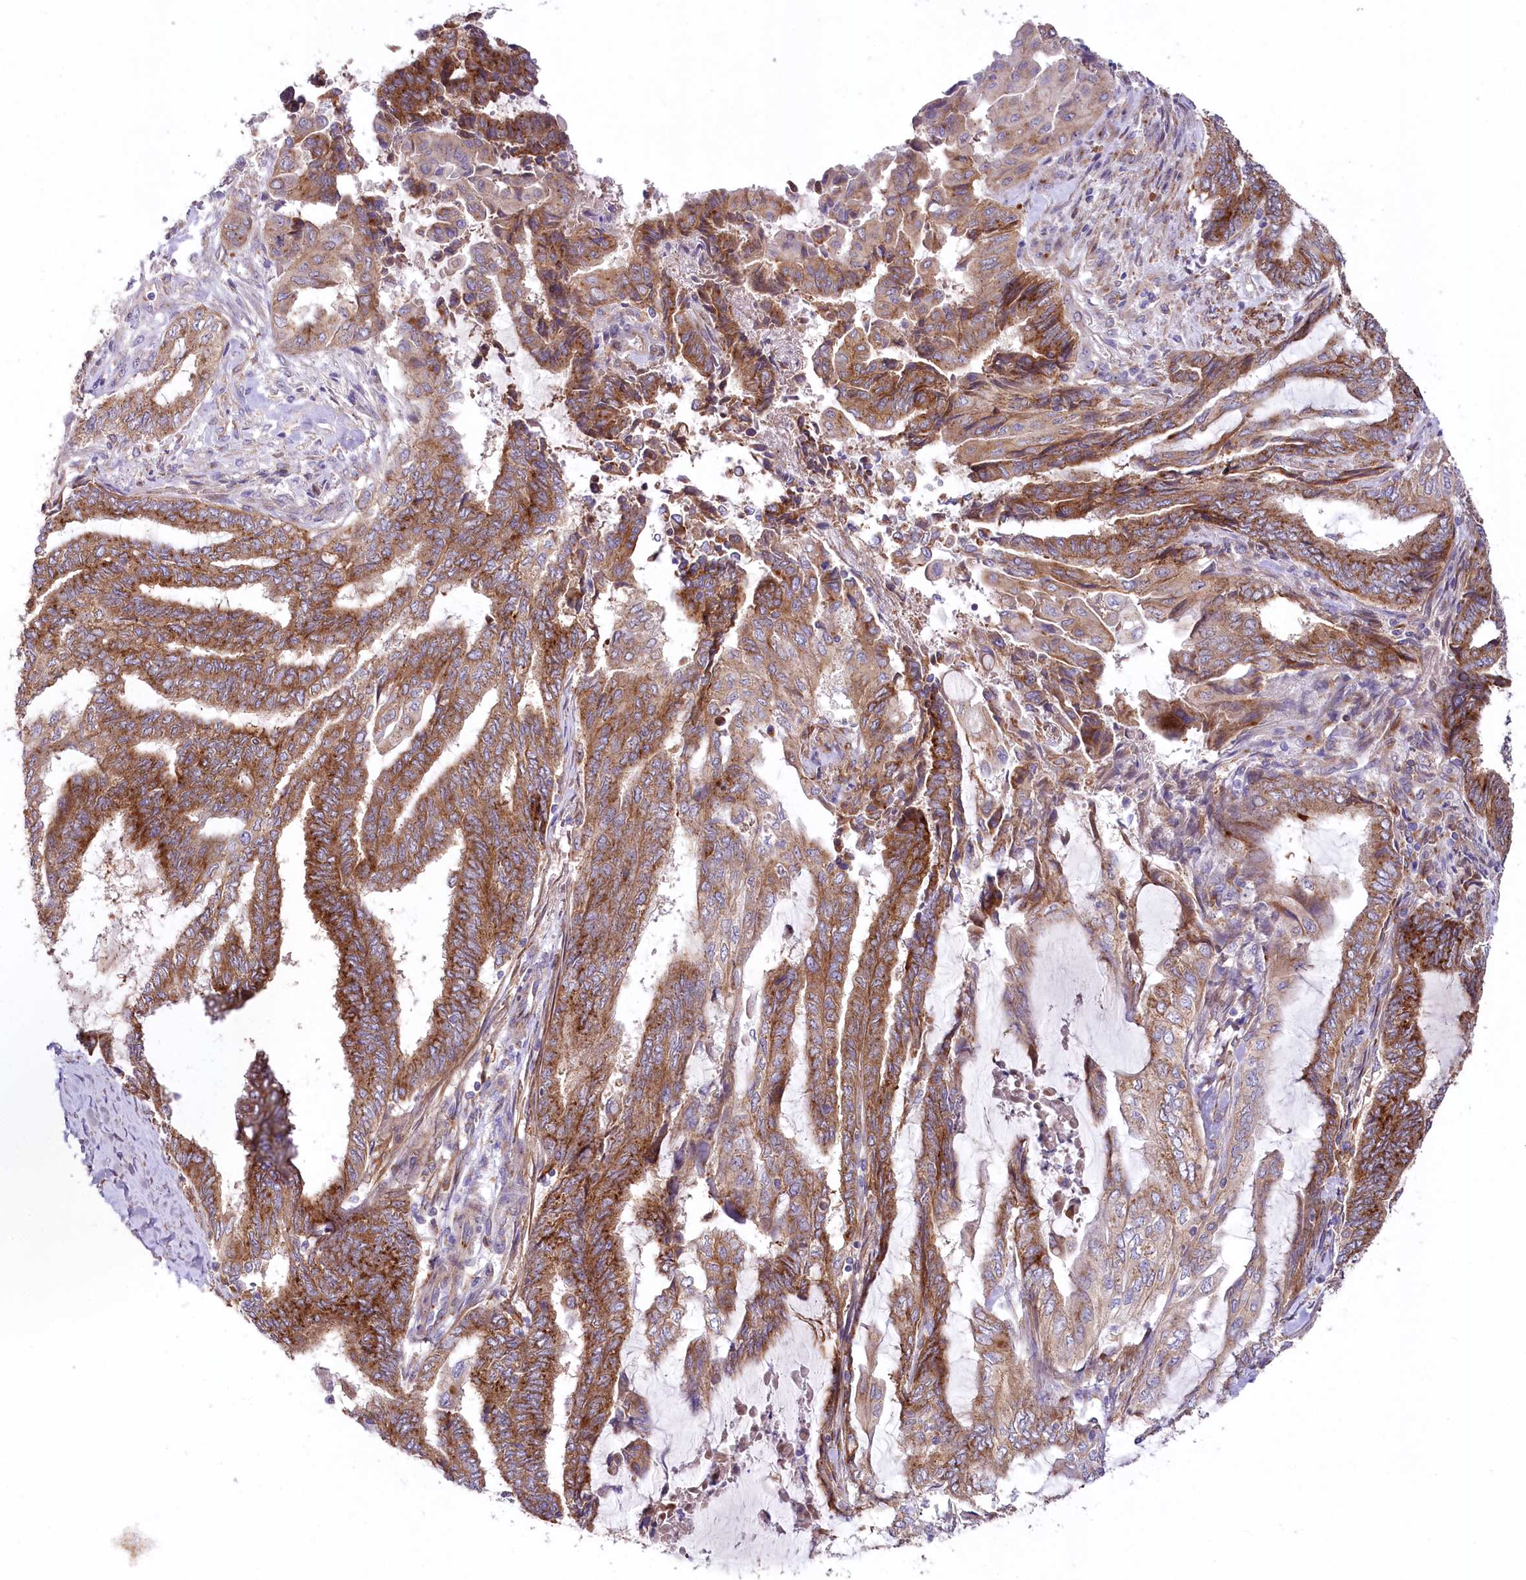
{"staining": {"intensity": "strong", "quantity": ">75%", "location": "cytoplasmic/membranous"}, "tissue": "endometrial cancer", "cell_type": "Tumor cells", "image_type": "cancer", "snomed": [{"axis": "morphology", "description": "Adenocarcinoma, NOS"}, {"axis": "topography", "description": "Uterus"}, {"axis": "topography", "description": "Endometrium"}], "caption": "Brown immunohistochemical staining in adenocarcinoma (endometrial) exhibits strong cytoplasmic/membranous expression in about >75% of tumor cells.", "gene": "STX6", "patient": {"sex": "female", "age": 70}}